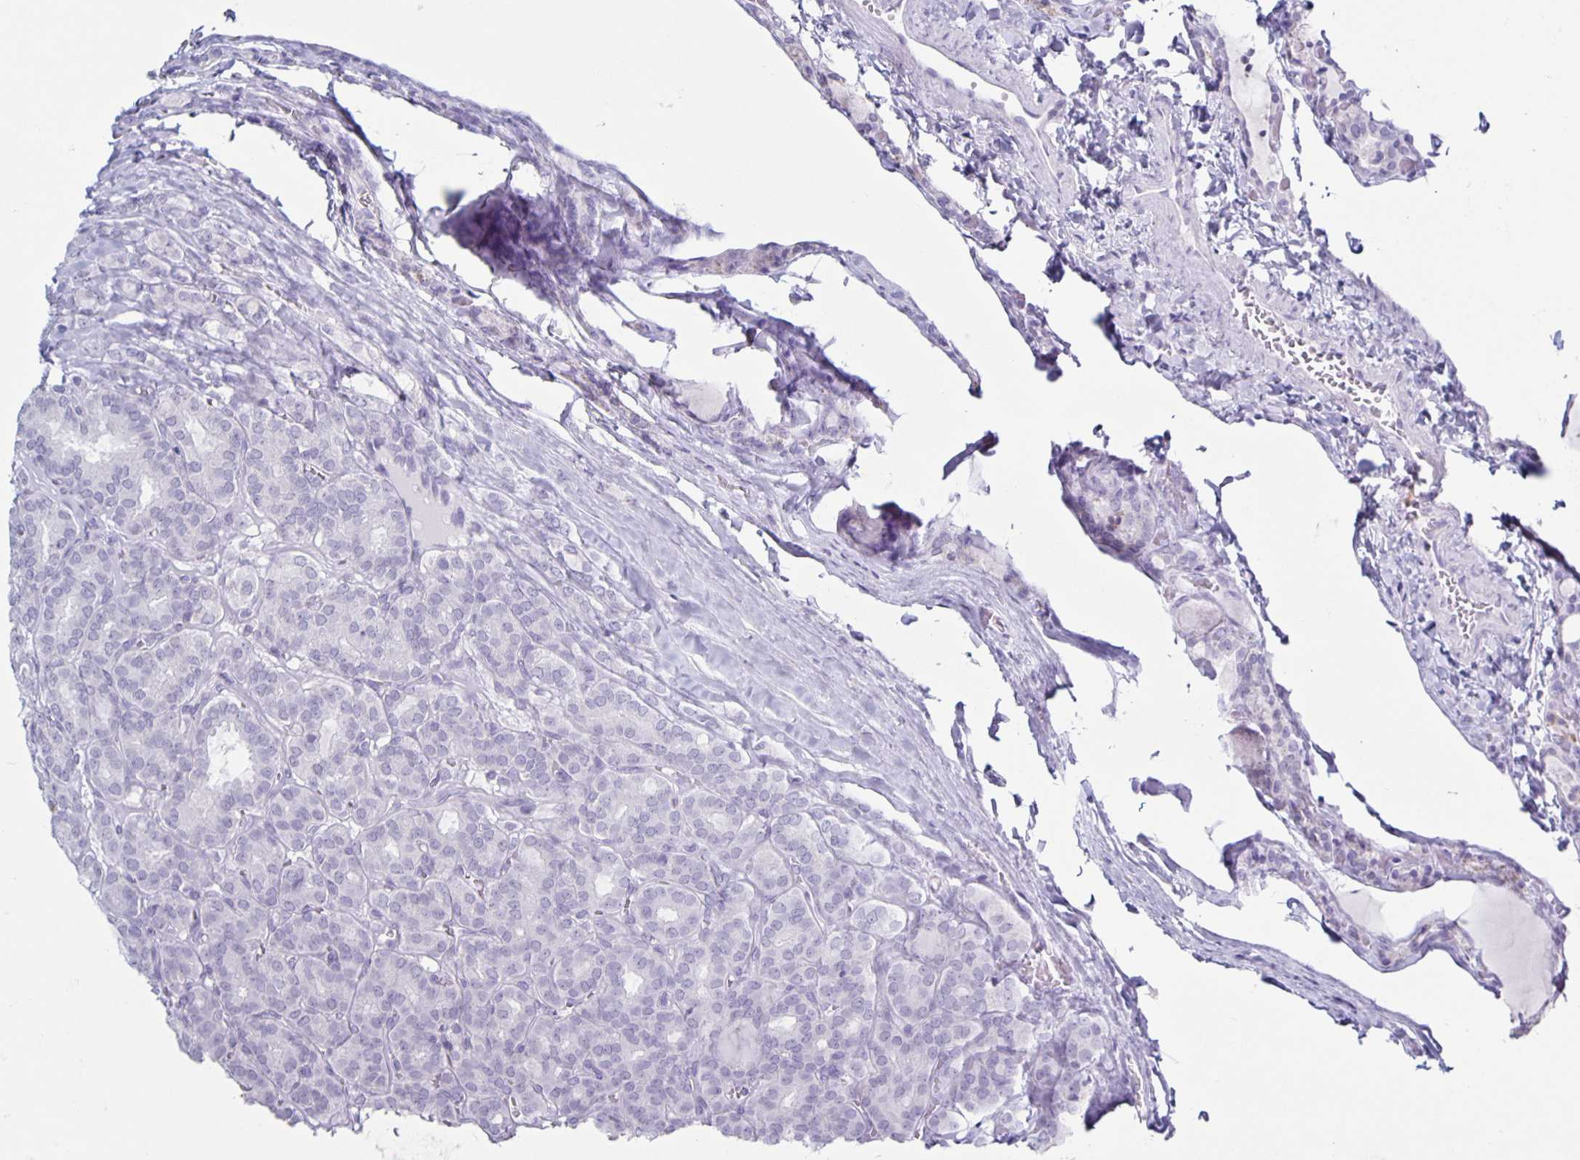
{"staining": {"intensity": "negative", "quantity": "none", "location": "none"}, "tissue": "thyroid cancer", "cell_type": "Tumor cells", "image_type": "cancer", "snomed": [{"axis": "morphology", "description": "Normal tissue, NOS"}, {"axis": "morphology", "description": "Follicular adenoma carcinoma, NOS"}, {"axis": "topography", "description": "Thyroid gland"}], "caption": "High power microscopy micrograph of an IHC histopathology image of thyroid follicular adenoma carcinoma, revealing no significant staining in tumor cells.", "gene": "CT45A5", "patient": {"sex": "female", "age": 31}}